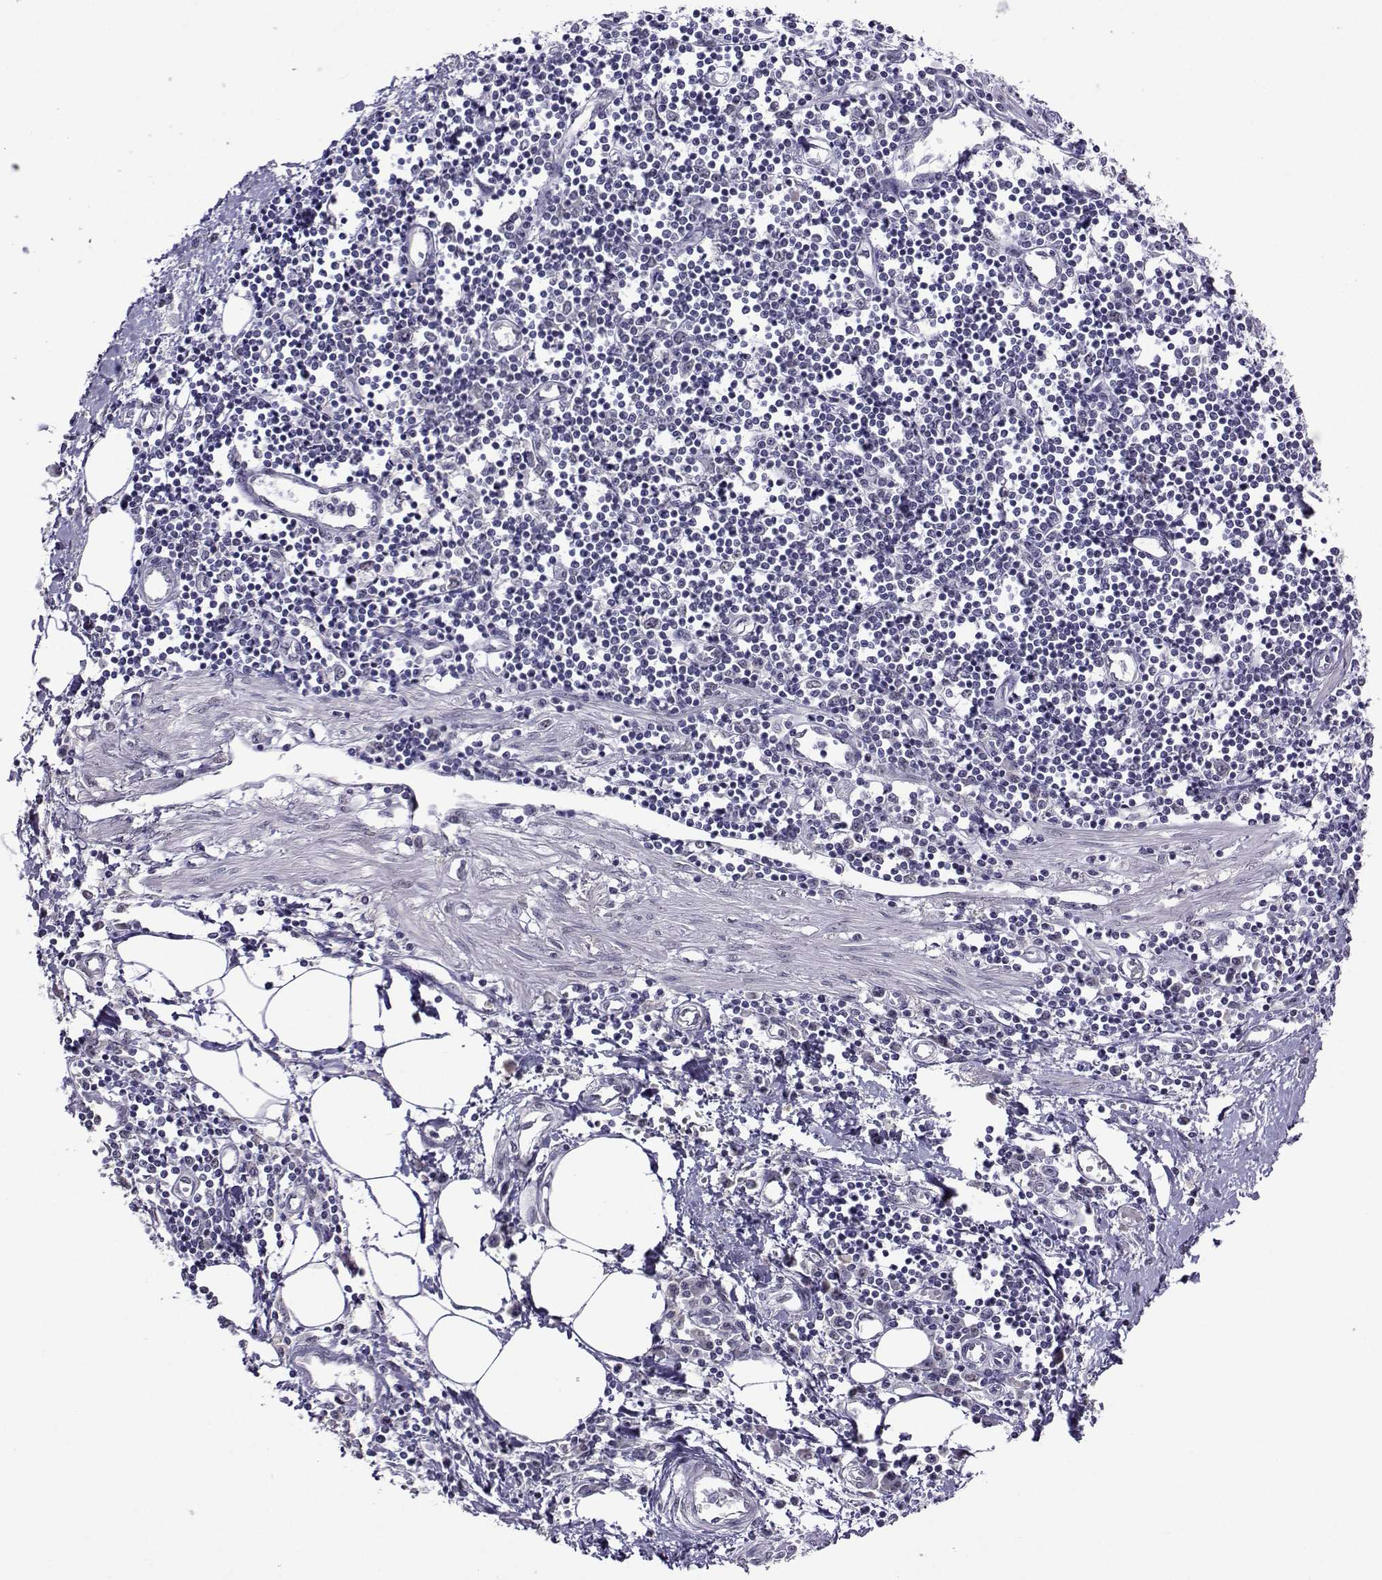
{"staining": {"intensity": "negative", "quantity": "none", "location": "none"}, "tissue": "pancreatic cancer", "cell_type": "Tumor cells", "image_type": "cancer", "snomed": [{"axis": "morphology", "description": "Adenocarcinoma, NOS"}, {"axis": "topography", "description": "Pancreas"}], "caption": "A micrograph of human pancreatic cancer is negative for staining in tumor cells.", "gene": "DDX20", "patient": {"sex": "male", "age": 60}}